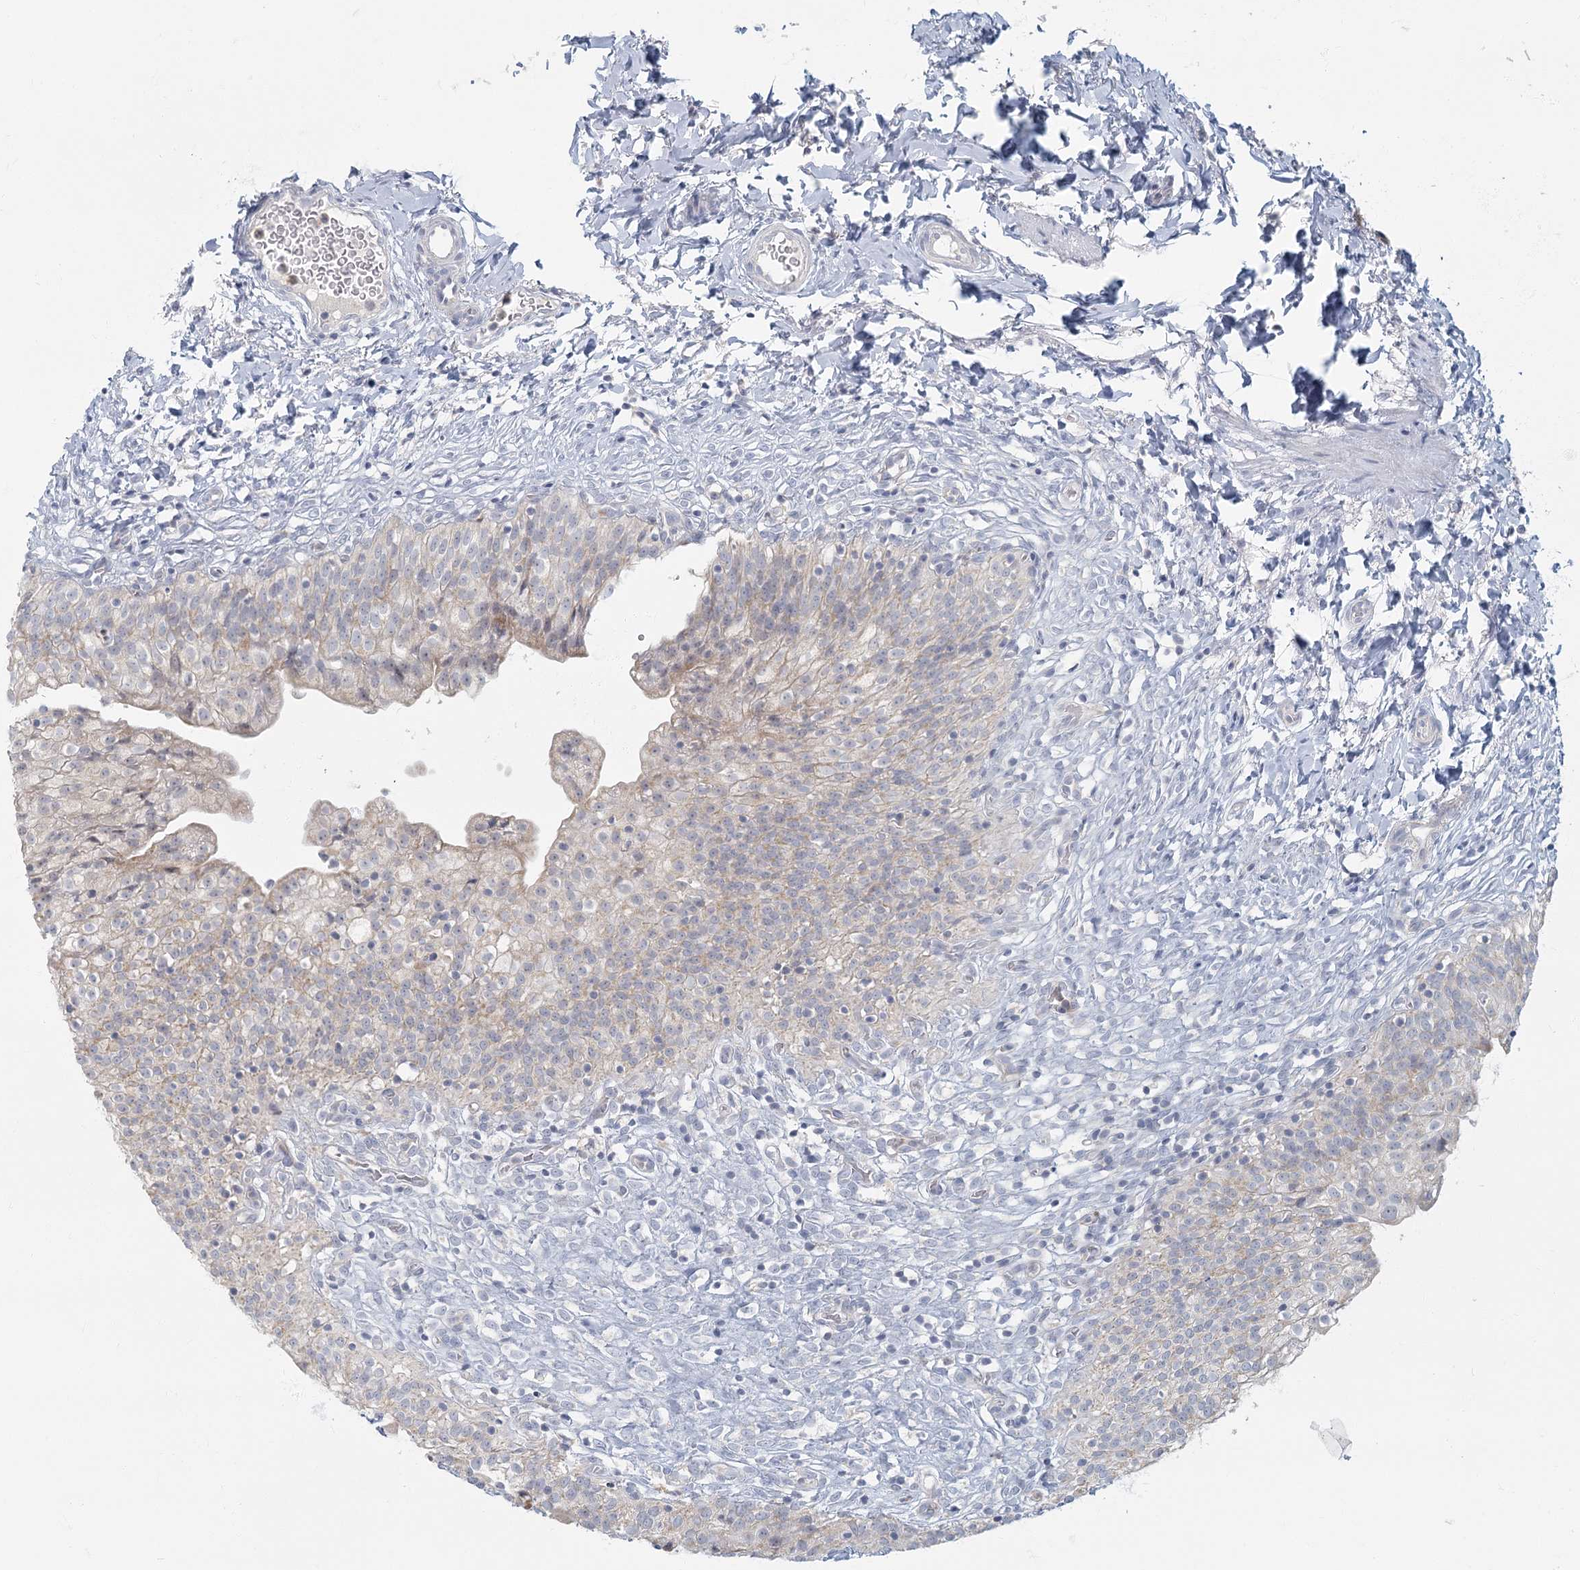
{"staining": {"intensity": "negative", "quantity": "none", "location": "none"}, "tissue": "urinary bladder", "cell_type": "Urothelial cells", "image_type": "normal", "snomed": [{"axis": "morphology", "description": "Normal tissue, NOS"}, {"axis": "topography", "description": "Urinary bladder"}], "caption": "Immunohistochemical staining of unremarkable urinary bladder exhibits no significant expression in urothelial cells. (DAB IHC visualized using brightfield microscopy, high magnification).", "gene": "FAM110C", "patient": {"sex": "male", "age": 55}}